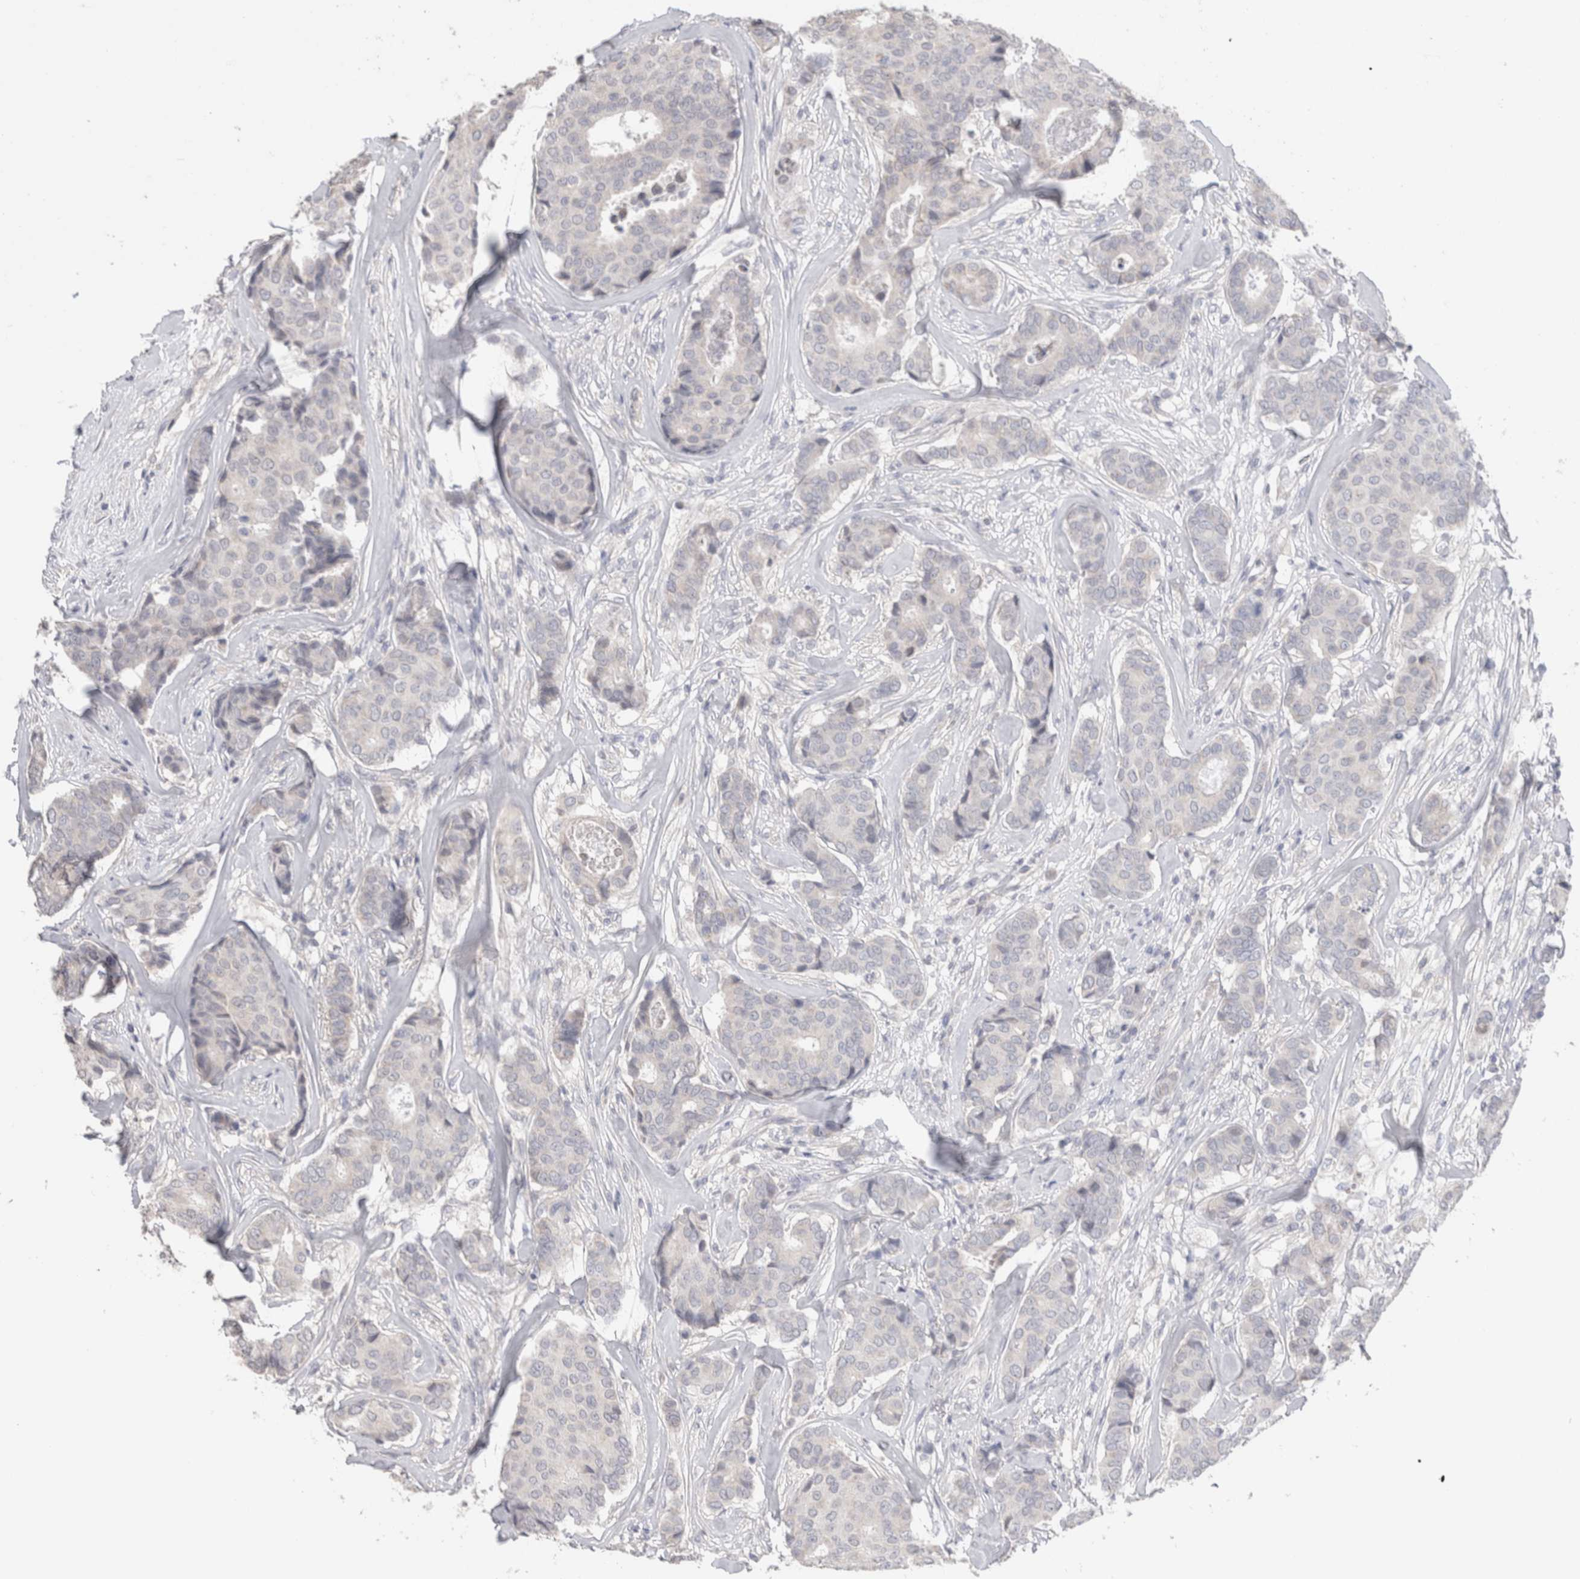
{"staining": {"intensity": "negative", "quantity": "none", "location": "none"}, "tissue": "breast cancer", "cell_type": "Tumor cells", "image_type": "cancer", "snomed": [{"axis": "morphology", "description": "Duct carcinoma"}, {"axis": "topography", "description": "Breast"}], "caption": "Tumor cells are negative for protein expression in human breast cancer.", "gene": "DMD", "patient": {"sex": "female", "age": 75}}